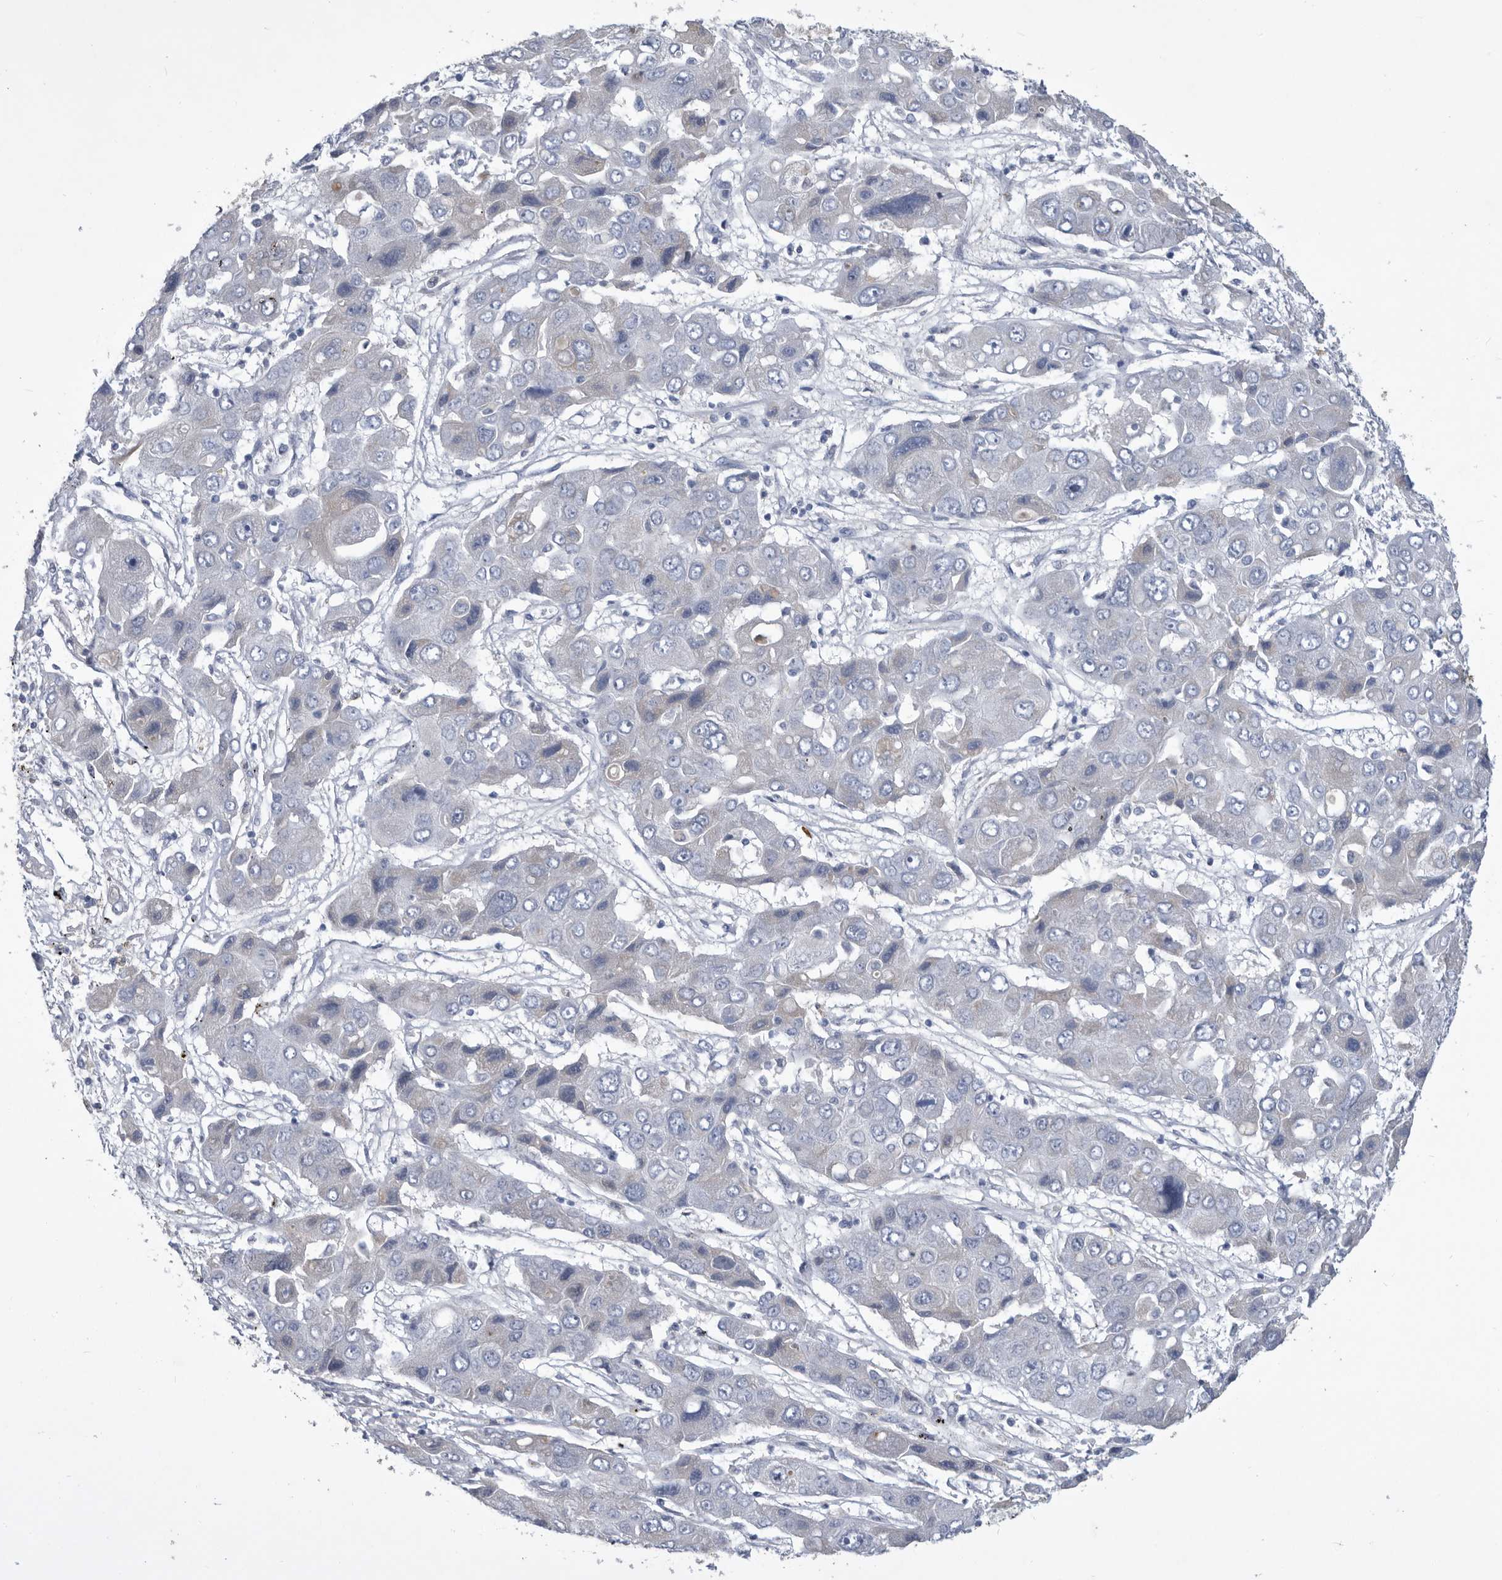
{"staining": {"intensity": "negative", "quantity": "none", "location": "none"}, "tissue": "liver cancer", "cell_type": "Tumor cells", "image_type": "cancer", "snomed": [{"axis": "morphology", "description": "Cholangiocarcinoma"}, {"axis": "topography", "description": "Liver"}], "caption": "Immunohistochemistry (IHC) photomicrograph of neoplastic tissue: liver cholangiocarcinoma stained with DAB (3,3'-diaminobenzidine) reveals no significant protein staining in tumor cells.", "gene": "BTBD6", "patient": {"sex": "male", "age": 67}}